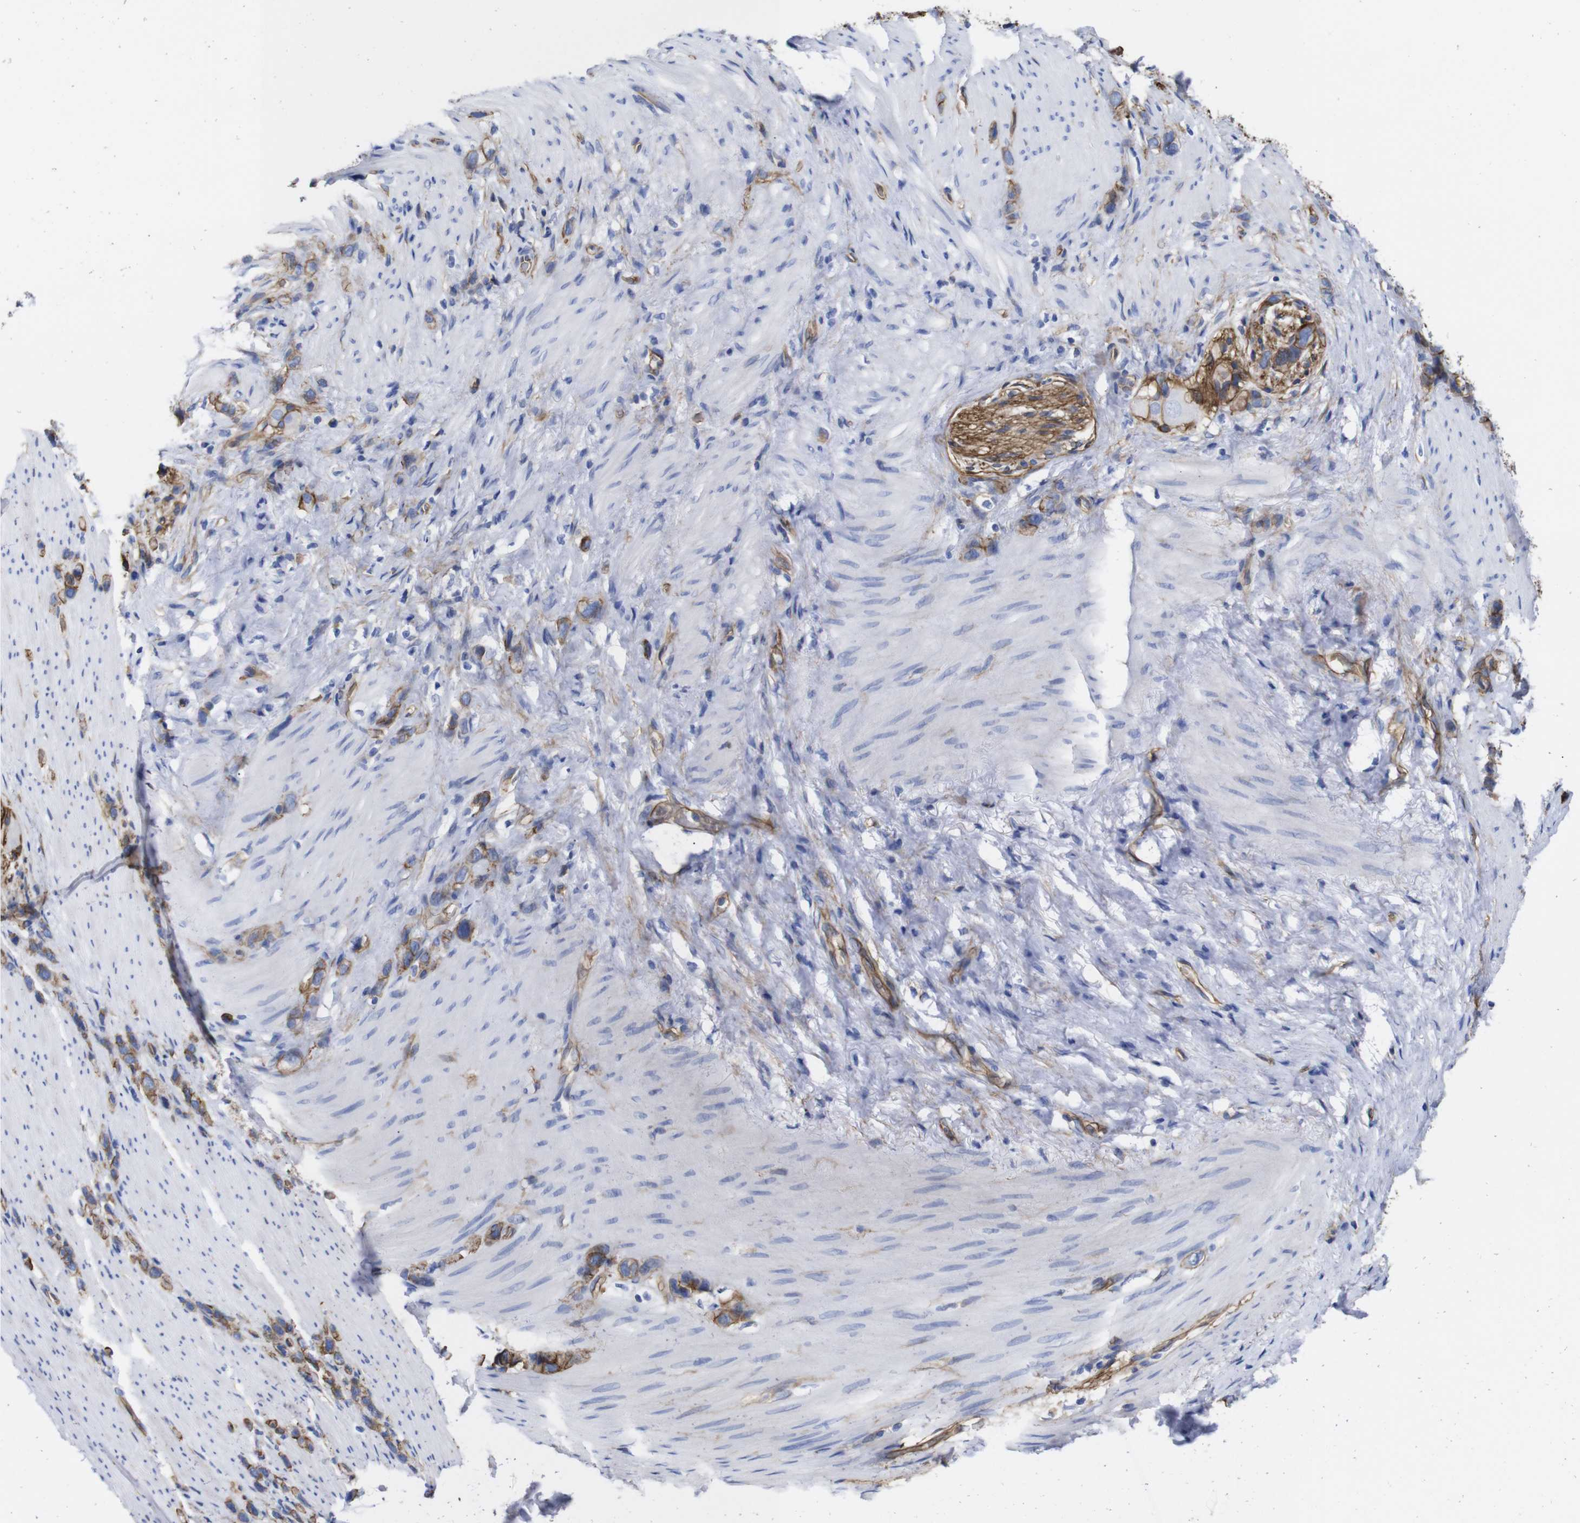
{"staining": {"intensity": "moderate", "quantity": ">75%", "location": "cytoplasmic/membranous"}, "tissue": "stomach cancer", "cell_type": "Tumor cells", "image_type": "cancer", "snomed": [{"axis": "morphology", "description": "Normal tissue, NOS"}, {"axis": "morphology", "description": "Adenocarcinoma, NOS"}, {"axis": "morphology", "description": "Adenocarcinoma, High grade"}, {"axis": "topography", "description": "Stomach, upper"}, {"axis": "topography", "description": "Stomach"}], "caption": "Immunohistochemistry (DAB) staining of stomach cancer (adenocarcinoma) demonstrates moderate cytoplasmic/membranous protein staining in about >75% of tumor cells.", "gene": "SPTBN1", "patient": {"sex": "female", "age": 65}}